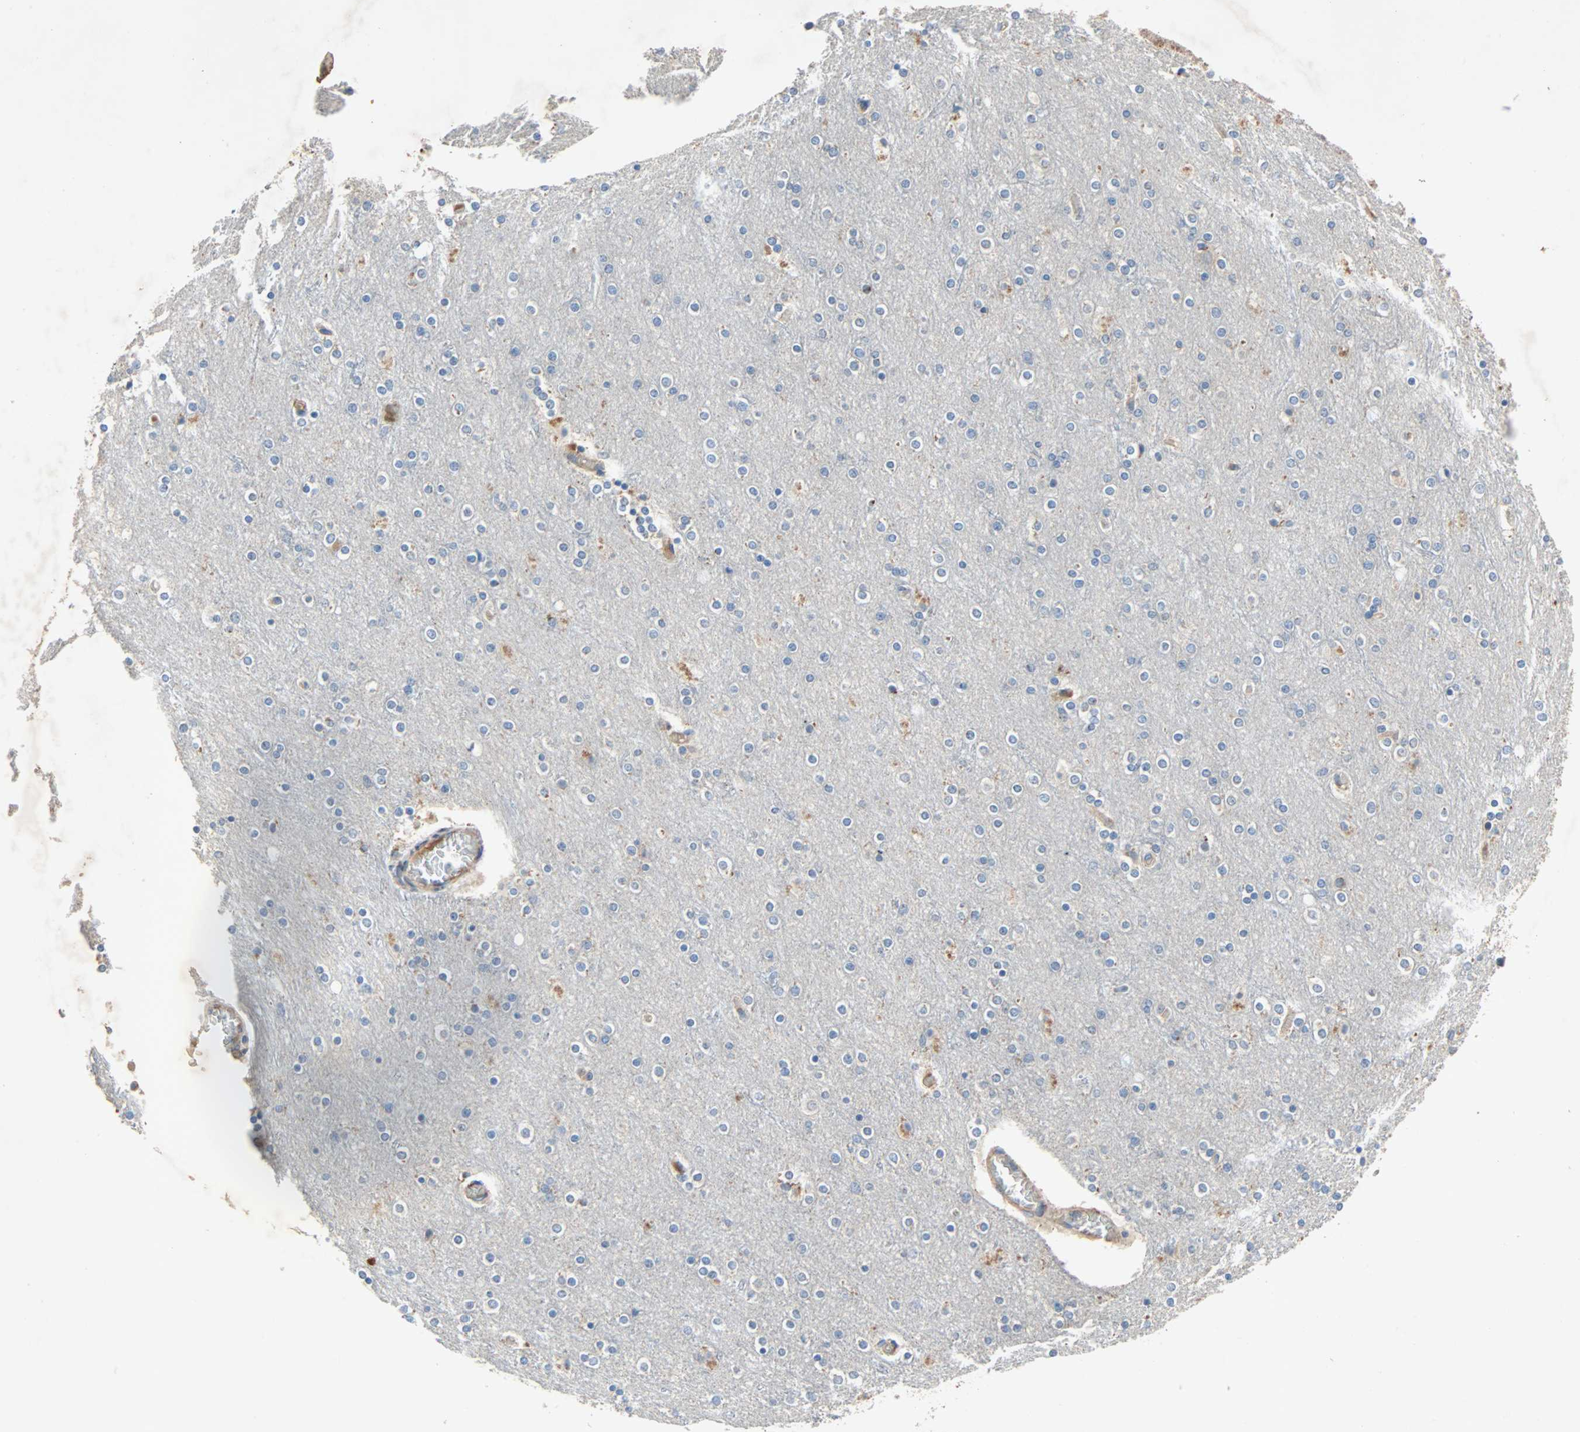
{"staining": {"intensity": "negative", "quantity": "none", "location": "none"}, "tissue": "cerebral cortex", "cell_type": "Endothelial cells", "image_type": "normal", "snomed": [{"axis": "morphology", "description": "Normal tissue, NOS"}, {"axis": "topography", "description": "Cerebral cortex"}], "caption": "The image displays no significant expression in endothelial cells of cerebral cortex. (Brightfield microscopy of DAB IHC at high magnification).", "gene": "XYLT1", "patient": {"sex": "female", "age": 54}}